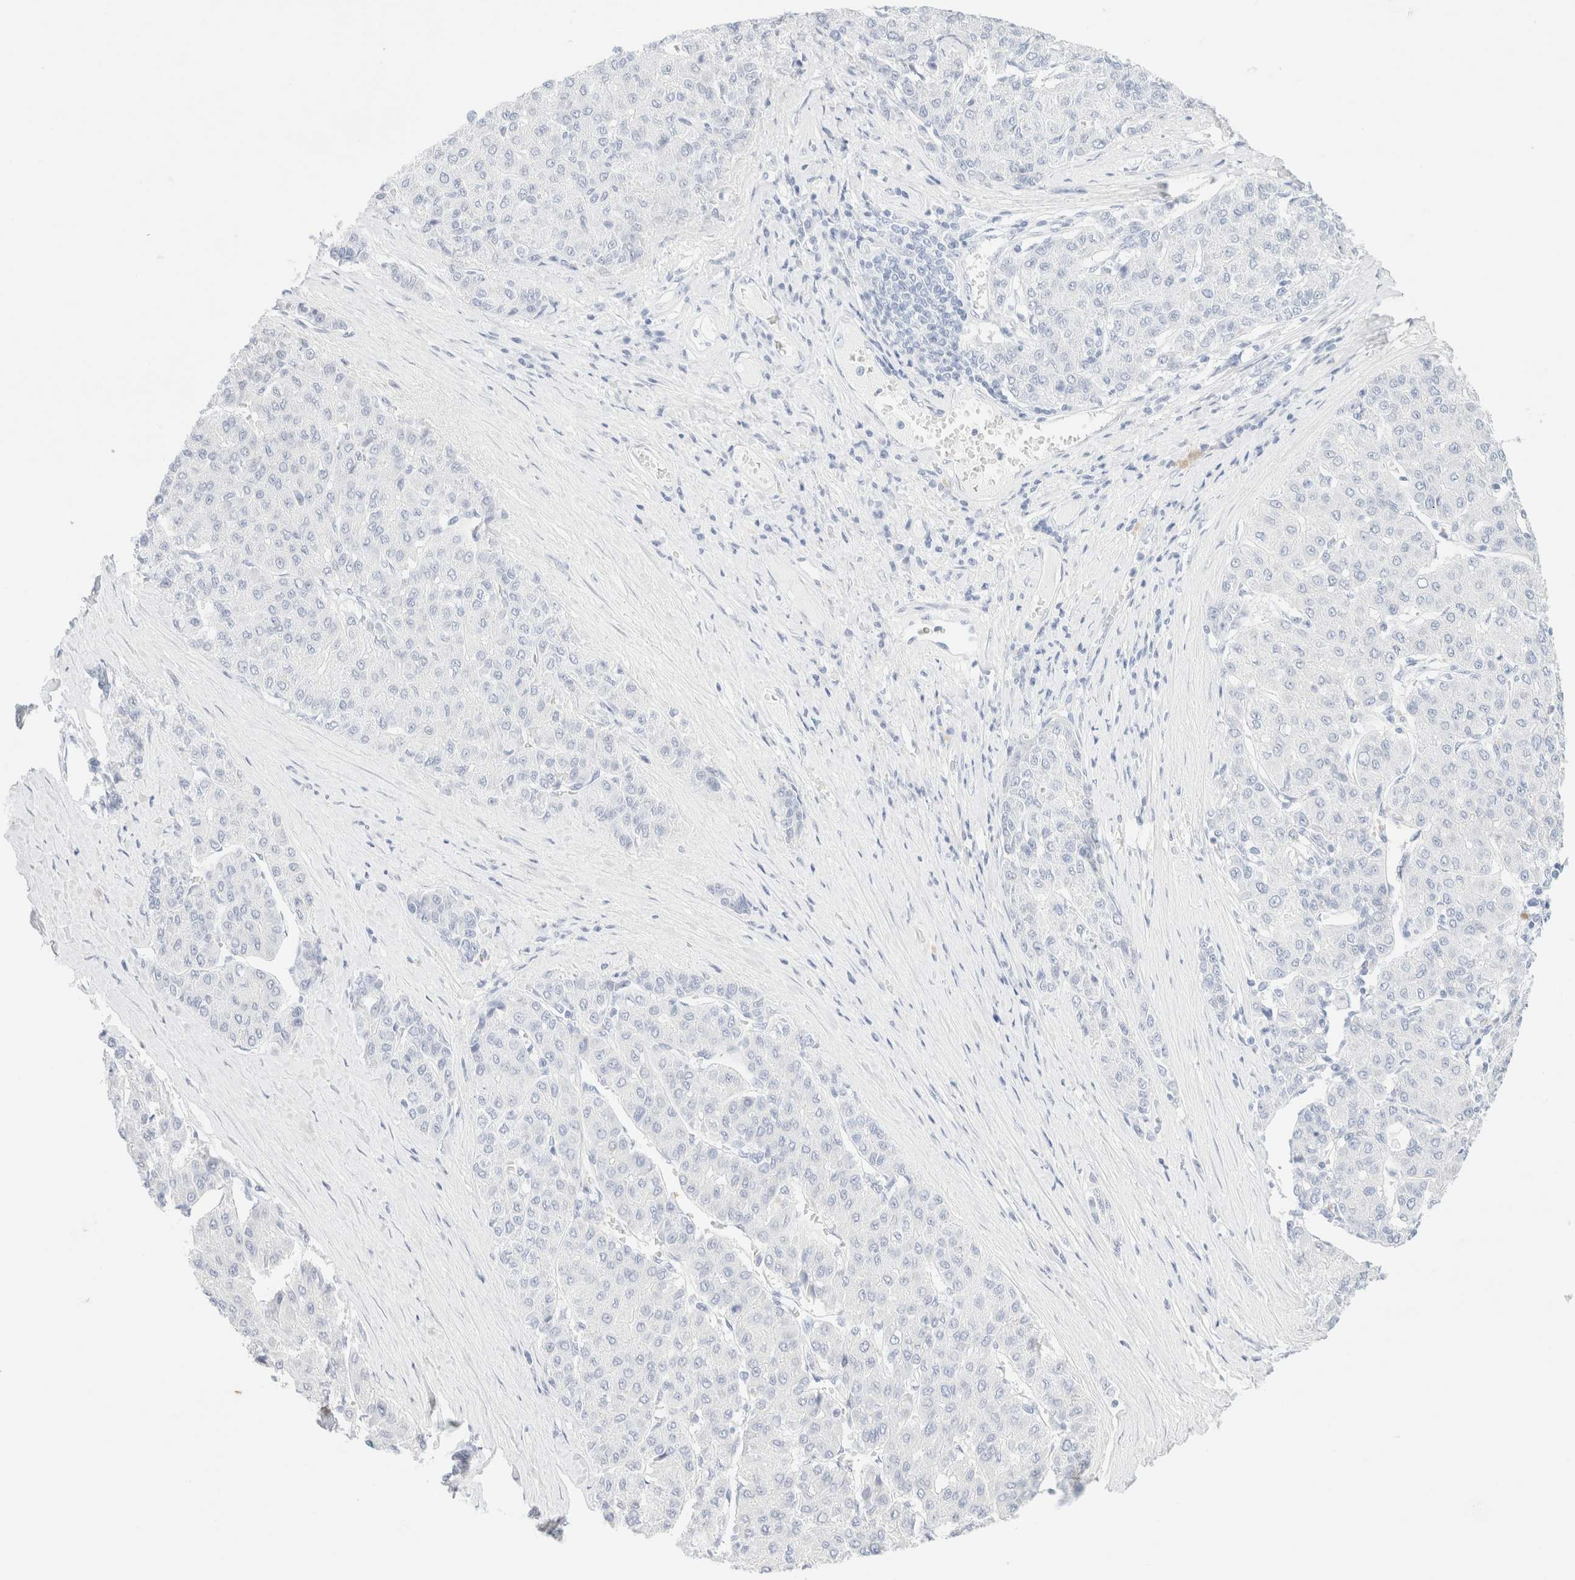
{"staining": {"intensity": "negative", "quantity": "none", "location": "none"}, "tissue": "liver cancer", "cell_type": "Tumor cells", "image_type": "cancer", "snomed": [{"axis": "morphology", "description": "Carcinoma, Hepatocellular, NOS"}, {"axis": "topography", "description": "Liver"}], "caption": "An immunohistochemistry micrograph of liver cancer is shown. There is no staining in tumor cells of liver cancer.", "gene": "KRT15", "patient": {"sex": "male", "age": 65}}